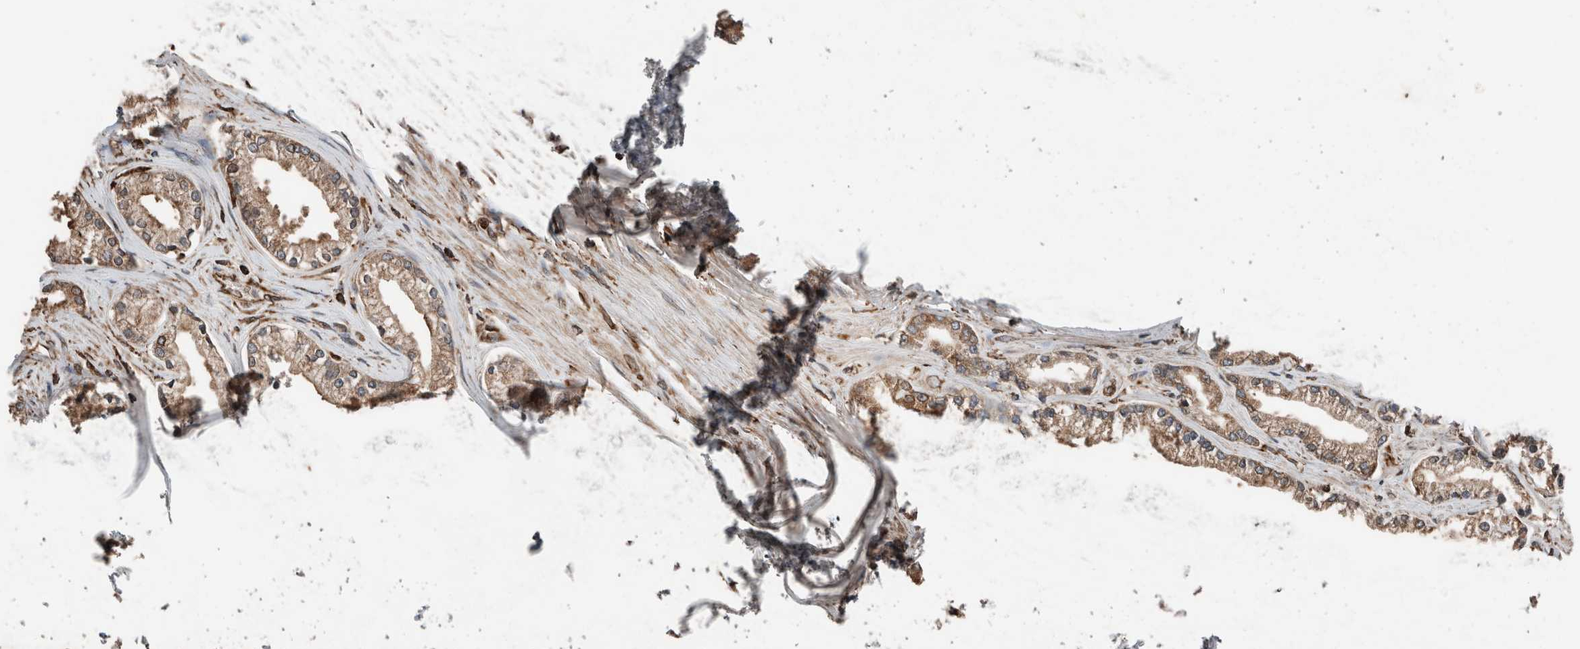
{"staining": {"intensity": "moderate", "quantity": ">75%", "location": "cytoplasmic/membranous"}, "tissue": "prostate cancer", "cell_type": "Tumor cells", "image_type": "cancer", "snomed": [{"axis": "morphology", "description": "Adenocarcinoma, High grade"}, {"axis": "topography", "description": "Prostate"}], "caption": "IHC of human prostate high-grade adenocarcinoma reveals medium levels of moderate cytoplasmic/membranous staining in approximately >75% of tumor cells.", "gene": "ERAP2", "patient": {"sex": "male", "age": 71}}